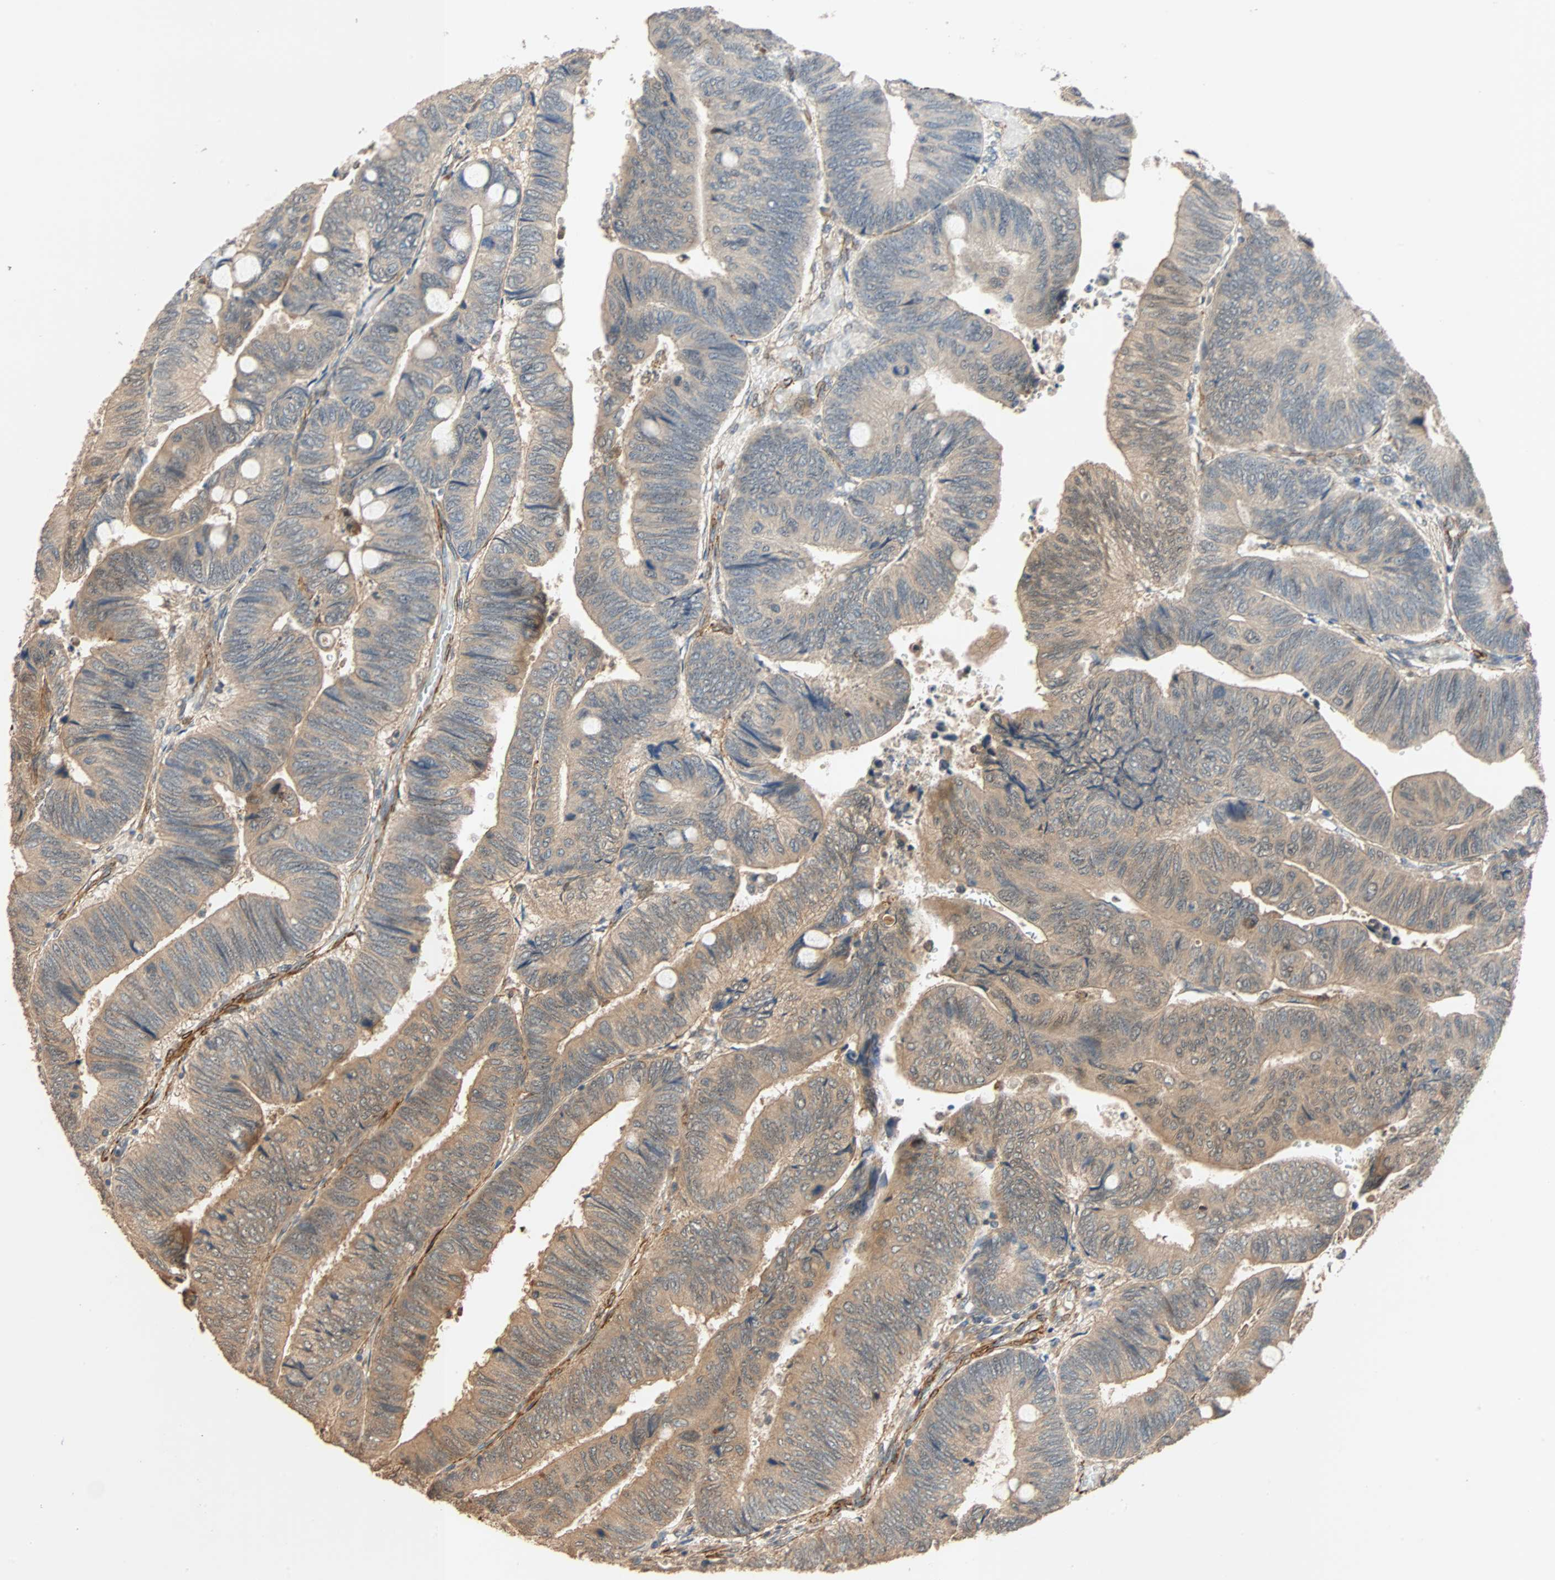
{"staining": {"intensity": "weak", "quantity": "25%-75%", "location": "cytoplasmic/membranous"}, "tissue": "colorectal cancer", "cell_type": "Tumor cells", "image_type": "cancer", "snomed": [{"axis": "morphology", "description": "Normal tissue, NOS"}, {"axis": "morphology", "description": "Adenocarcinoma, NOS"}, {"axis": "topography", "description": "Rectum"}, {"axis": "topography", "description": "Peripheral nerve tissue"}], "caption": "IHC of human colorectal cancer displays low levels of weak cytoplasmic/membranous expression in about 25%-75% of tumor cells. (Stains: DAB (3,3'-diaminobenzidine) in brown, nuclei in blue, Microscopy: brightfield microscopy at high magnification).", "gene": "QSER1", "patient": {"sex": "male", "age": 92}}